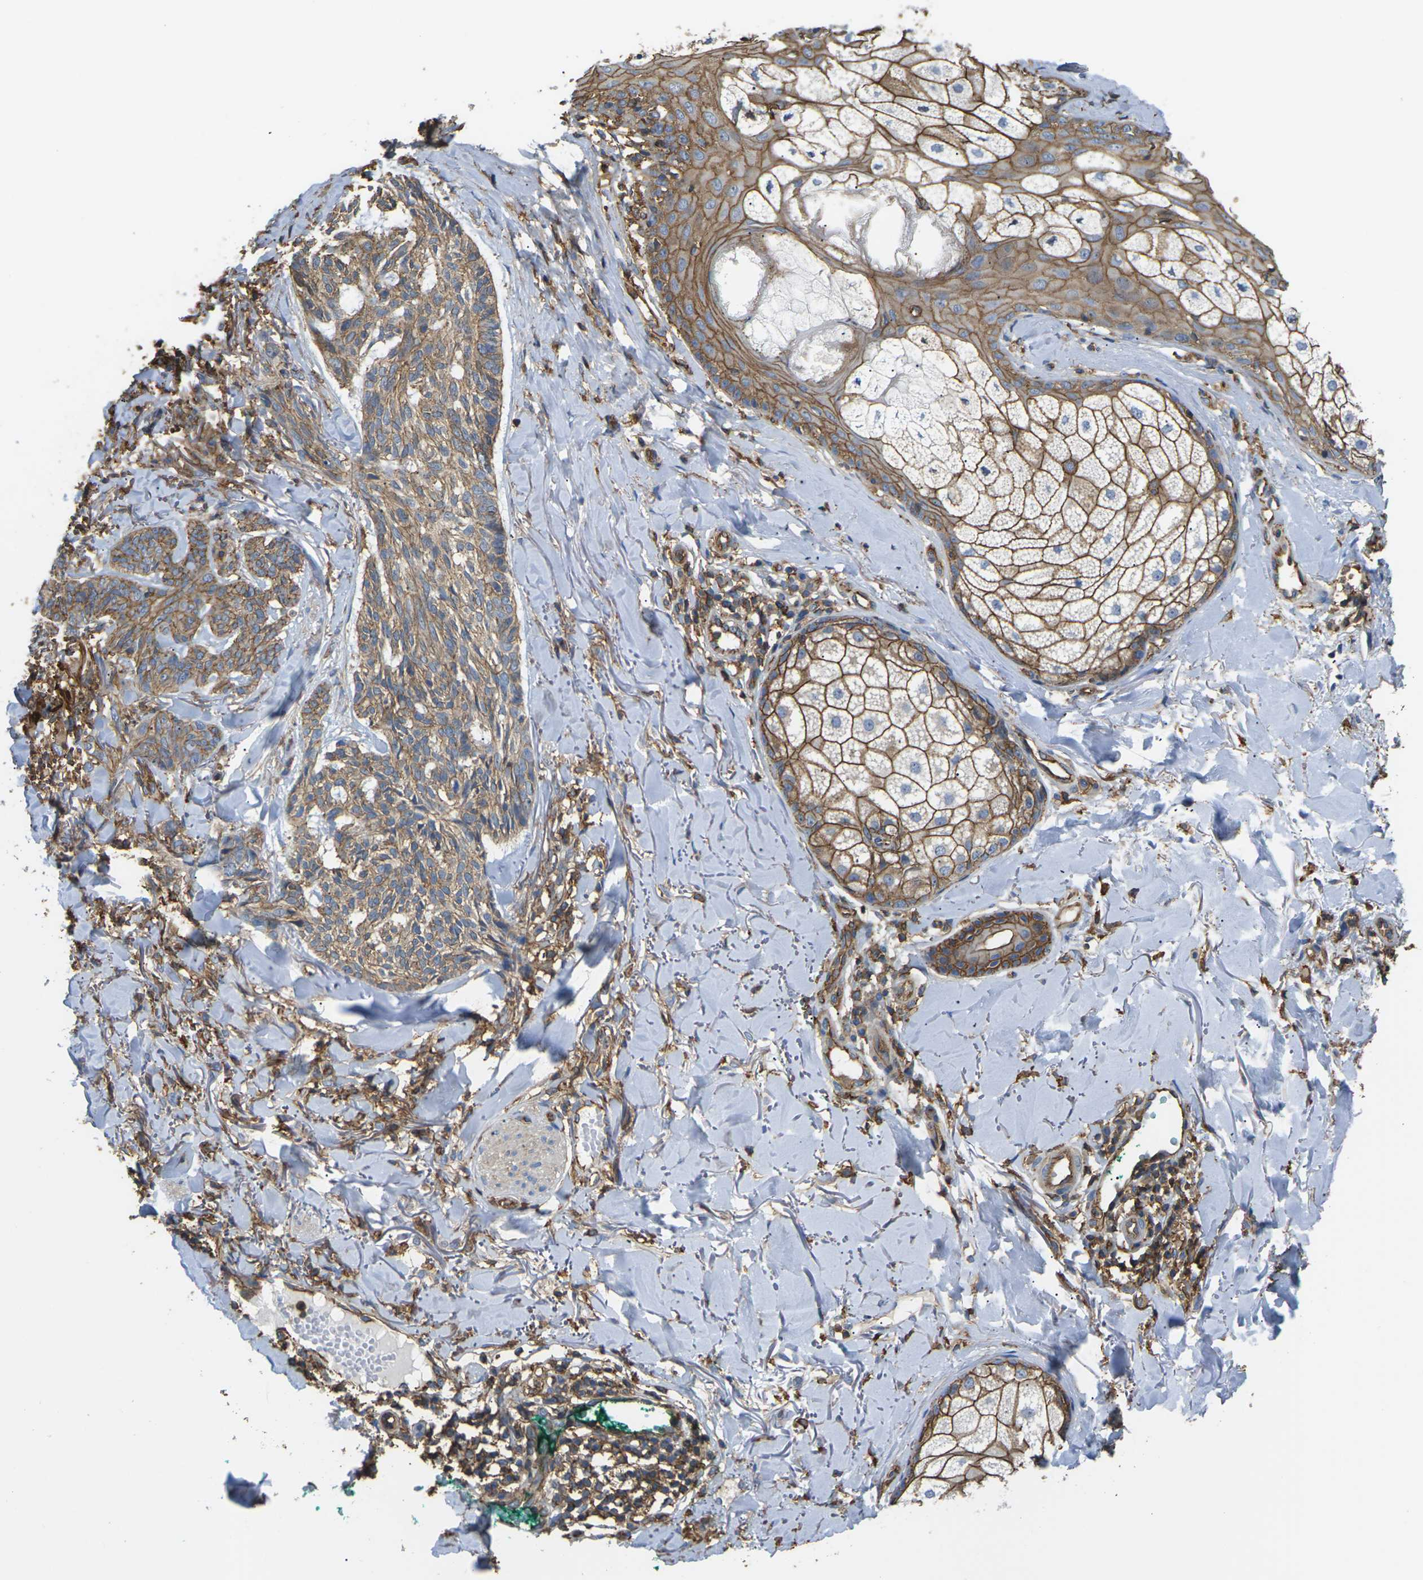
{"staining": {"intensity": "moderate", "quantity": ">75%", "location": "cytoplasmic/membranous"}, "tissue": "skin cancer", "cell_type": "Tumor cells", "image_type": "cancer", "snomed": [{"axis": "morphology", "description": "Basal cell carcinoma"}, {"axis": "topography", "description": "Skin"}], "caption": "This histopathology image displays immunohistochemistry (IHC) staining of human skin cancer (basal cell carcinoma), with medium moderate cytoplasmic/membranous expression in approximately >75% of tumor cells.", "gene": "IQGAP1", "patient": {"sex": "male", "age": 43}}